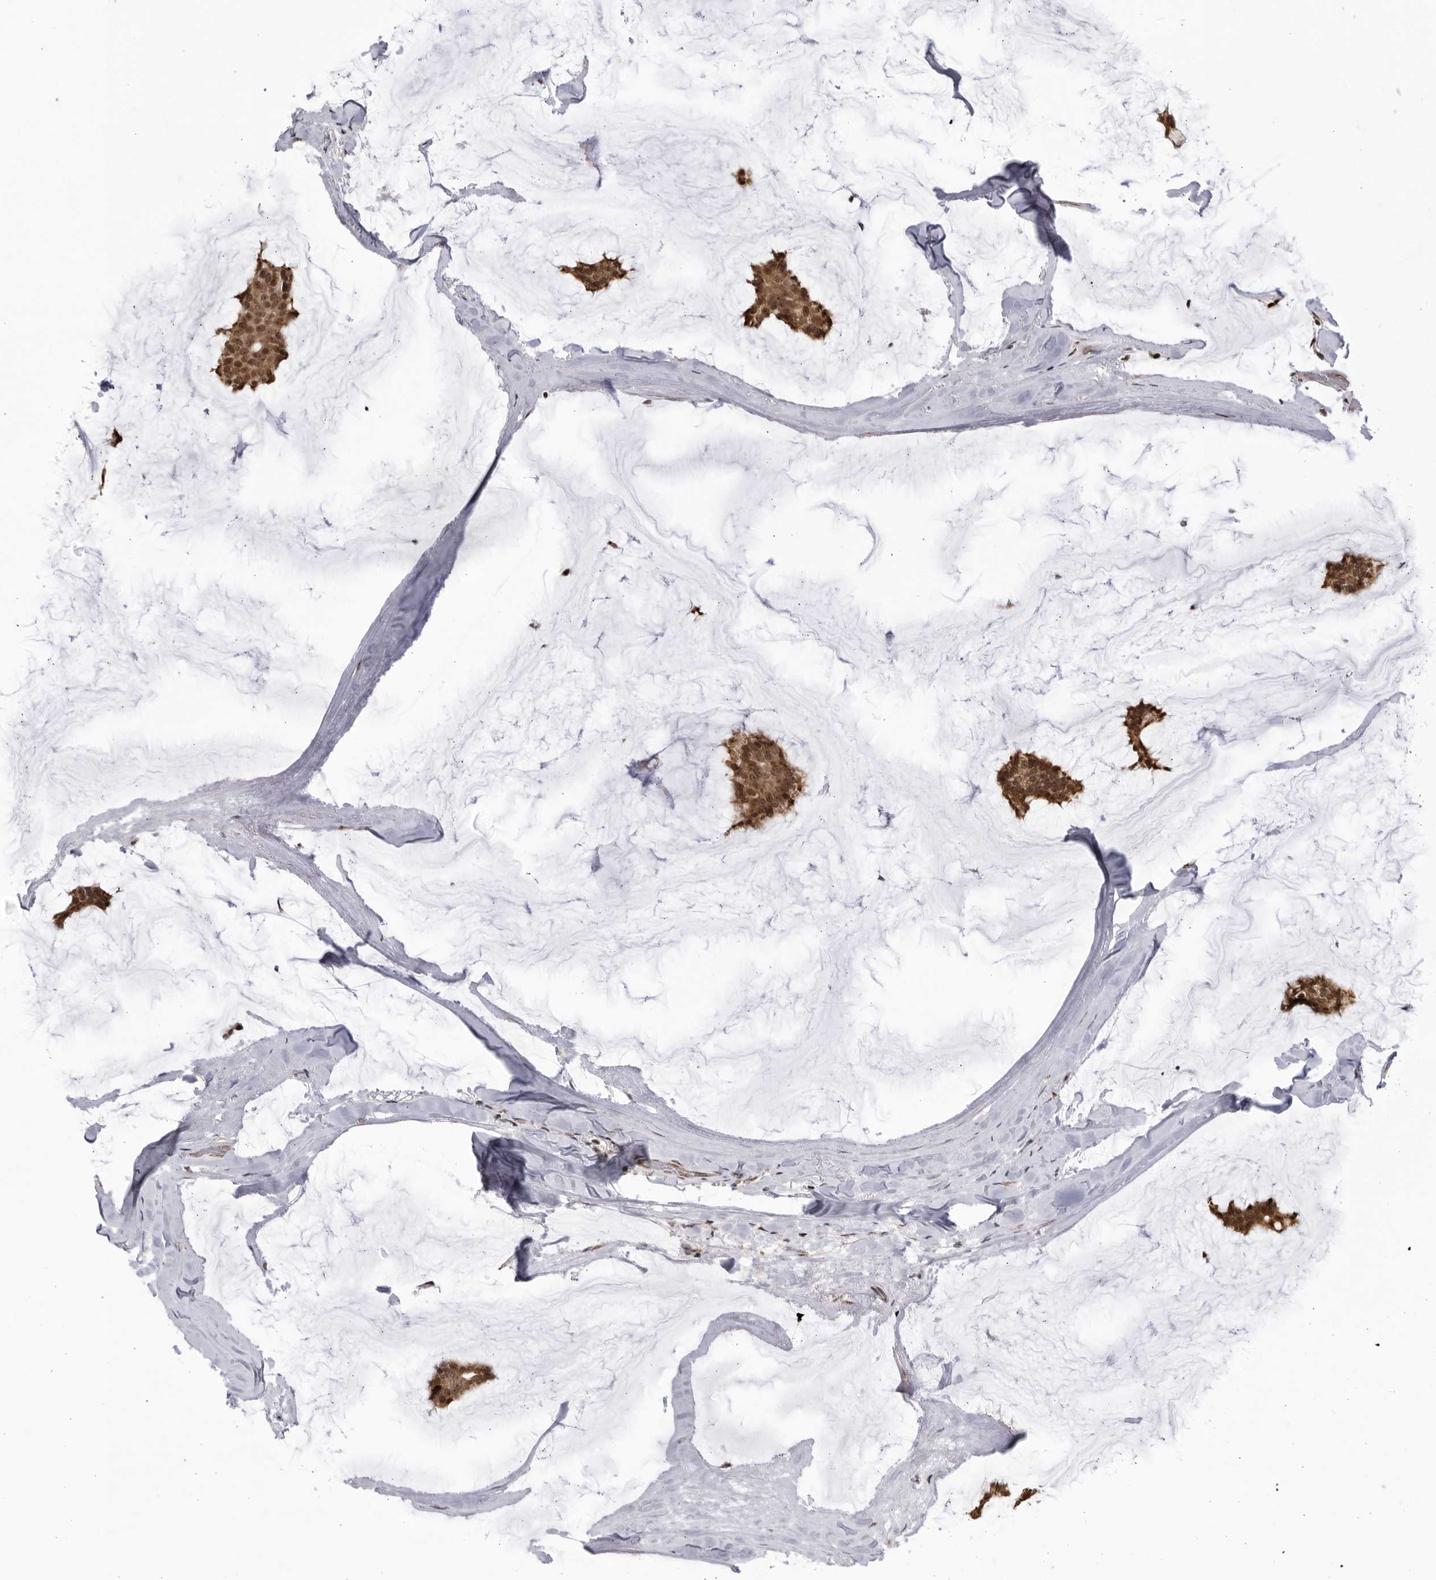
{"staining": {"intensity": "moderate", "quantity": ">75%", "location": "cytoplasmic/membranous,nuclear"}, "tissue": "breast cancer", "cell_type": "Tumor cells", "image_type": "cancer", "snomed": [{"axis": "morphology", "description": "Duct carcinoma"}, {"axis": "topography", "description": "Breast"}], "caption": "Immunohistochemistry (DAB (3,3'-diaminobenzidine)) staining of human breast cancer (infiltrating ductal carcinoma) exhibits moderate cytoplasmic/membranous and nuclear protein expression in approximately >75% of tumor cells.", "gene": "RASGEF1C", "patient": {"sex": "female", "age": 93}}